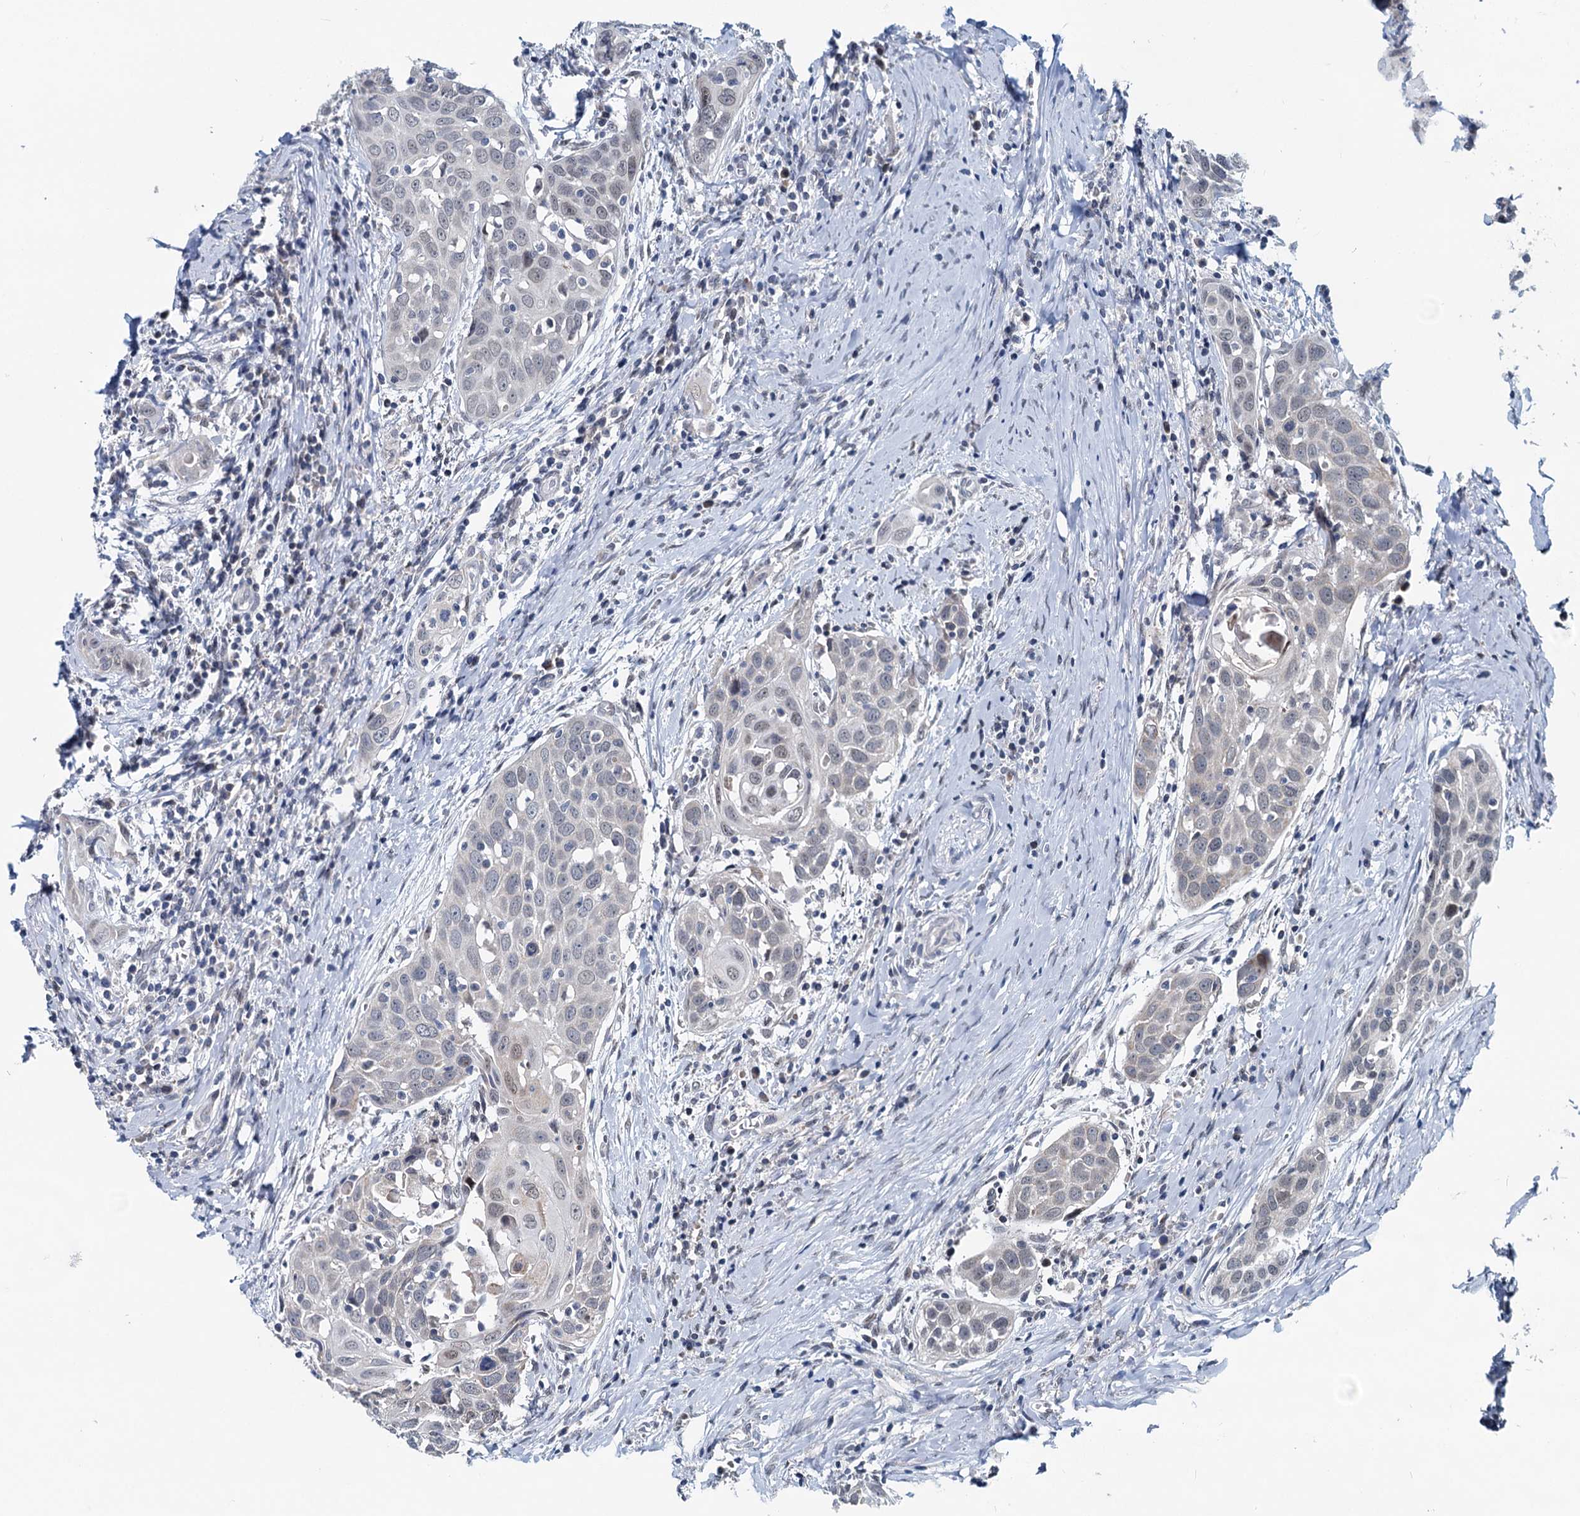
{"staining": {"intensity": "negative", "quantity": "none", "location": "none"}, "tissue": "head and neck cancer", "cell_type": "Tumor cells", "image_type": "cancer", "snomed": [{"axis": "morphology", "description": "Squamous cell carcinoma, NOS"}, {"axis": "topography", "description": "Oral tissue"}, {"axis": "topography", "description": "Head-Neck"}], "caption": "The IHC image has no significant staining in tumor cells of head and neck squamous cell carcinoma tissue.", "gene": "RITA1", "patient": {"sex": "female", "age": 50}}